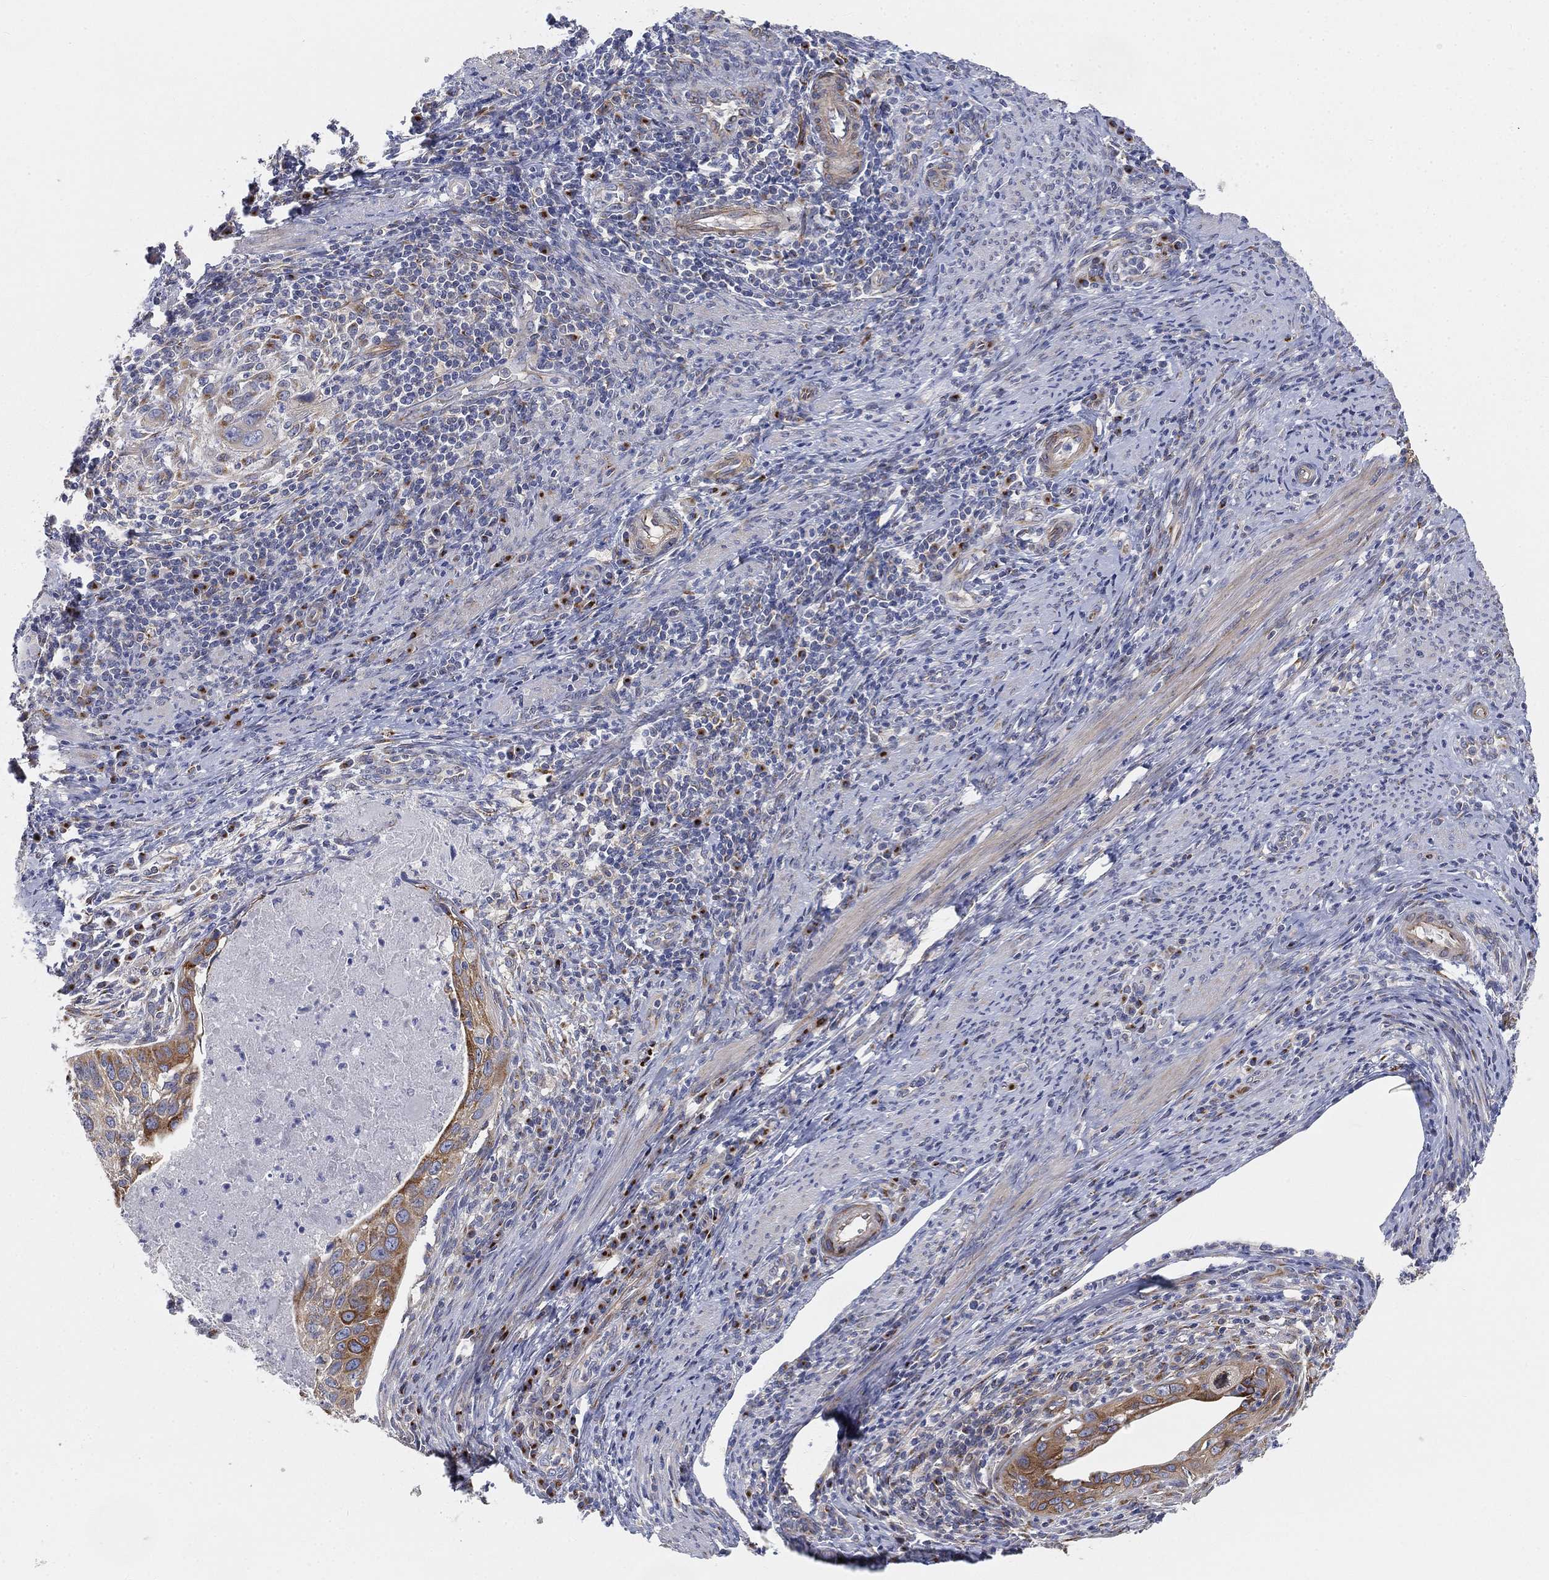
{"staining": {"intensity": "strong", "quantity": "25%-75%", "location": "cytoplasmic/membranous"}, "tissue": "cervical cancer", "cell_type": "Tumor cells", "image_type": "cancer", "snomed": [{"axis": "morphology", "description": "Squamous cell carcinoma, NOS"}, {"axis": "topography", "description": "Cervix"}], "caption": "Human cervical cancer (squamous cell carcinoma) stained with a brown dye shows strong cytoplasmic/membranous positive staining in about 25%-75% of tumor cells.", "gene": "TMEM25", "patient": {"sex": "female", "age": 26}}